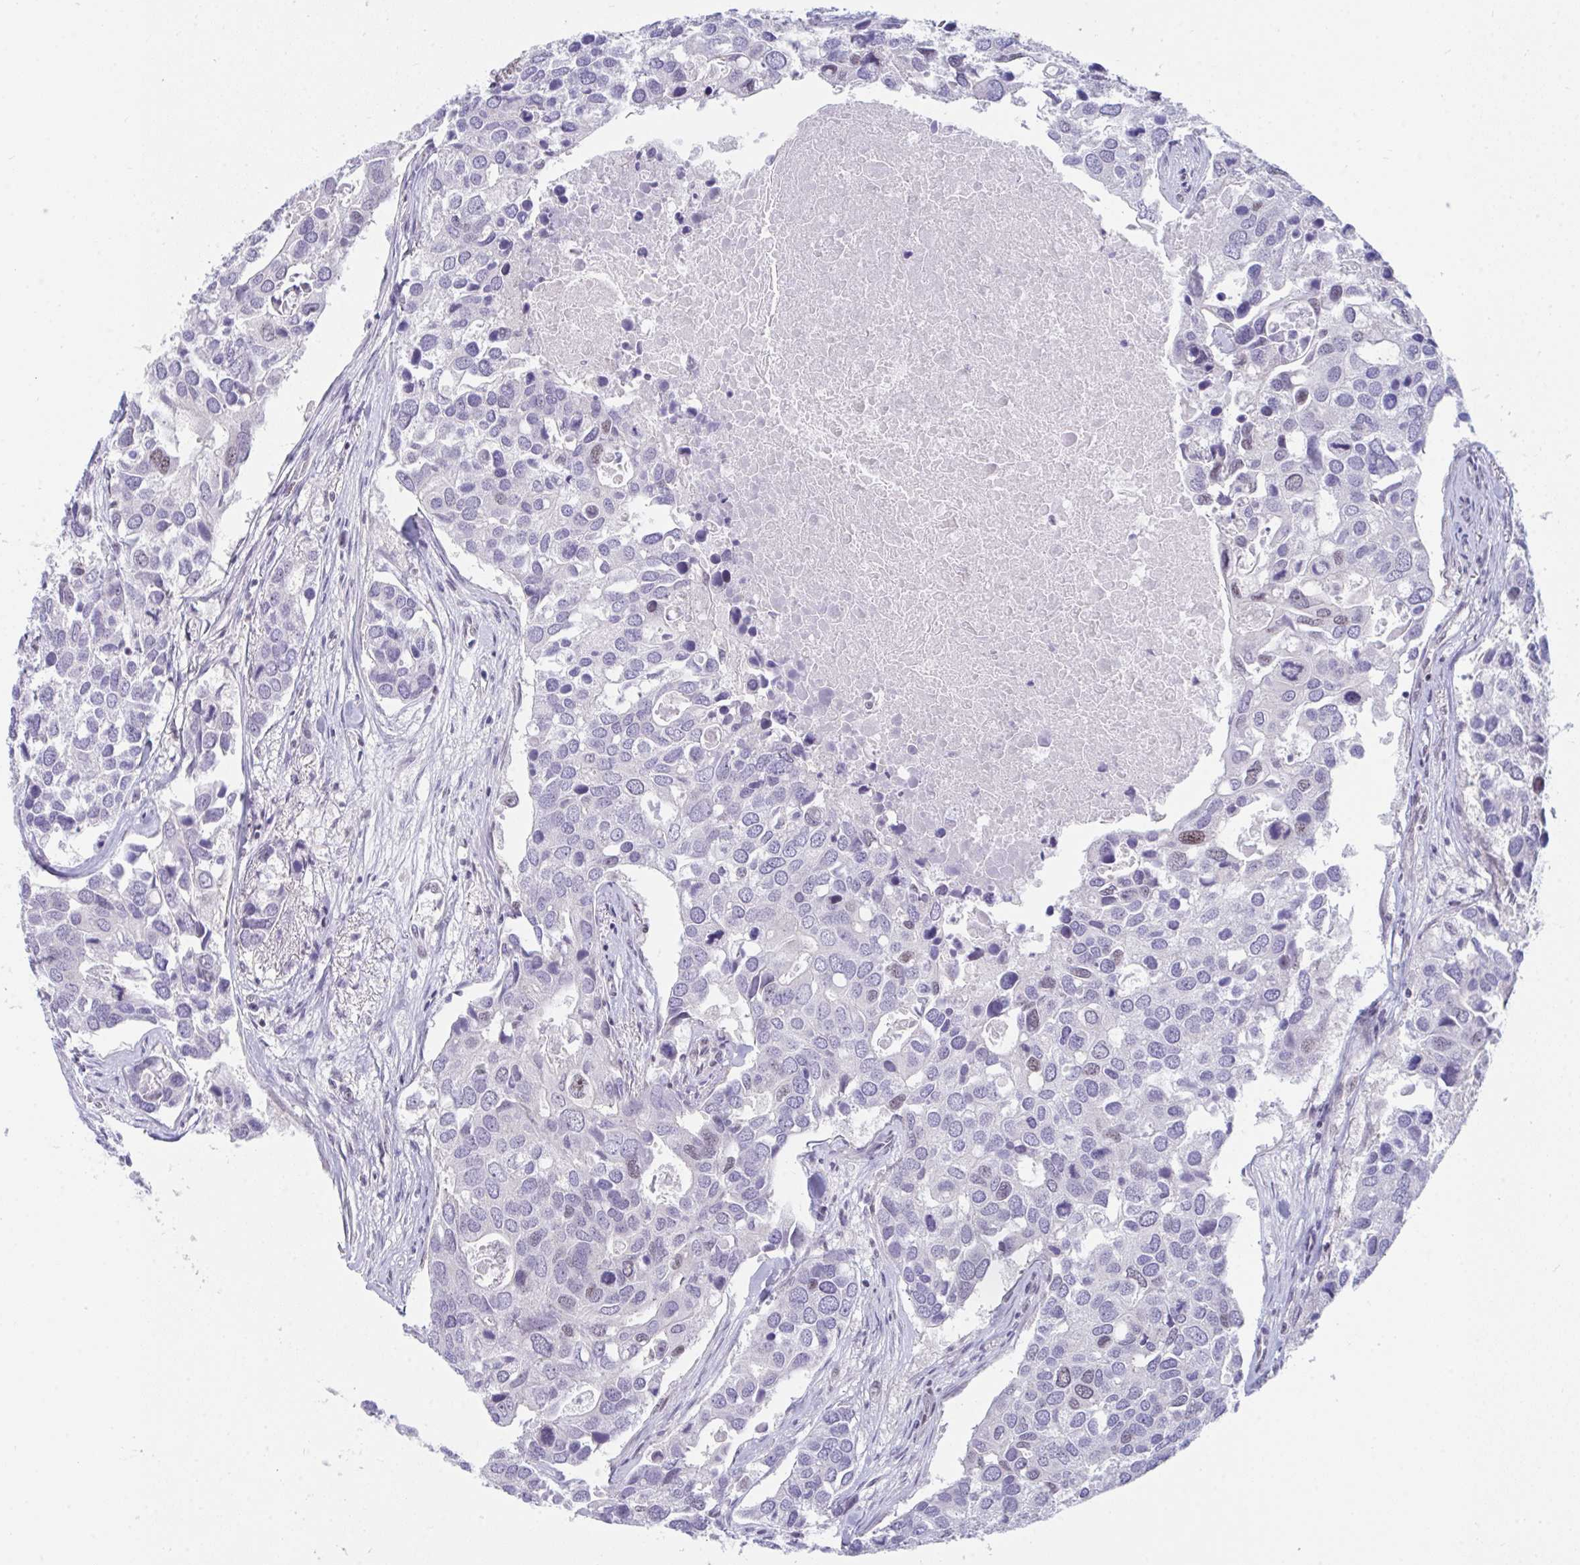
{"staining": {"intensity": "negative", "quantity": "none", "location": "none"}, "tissue": "breast cancer", "cell_type": "Tumor cells", "image_type": "cancer", "snomed": [{"axis": "morphology", "description": "Duct carcinoma"}, {"axis": "topography", "description": "Breast"}], "caption": "Immunohistochemical staining of human breast cancer (infiltrating ductal carcinoma) demonstrates no significant positivity in tumor cells.", "gene": "PRR14", "patient": {"sex": "female", "age": 83}}